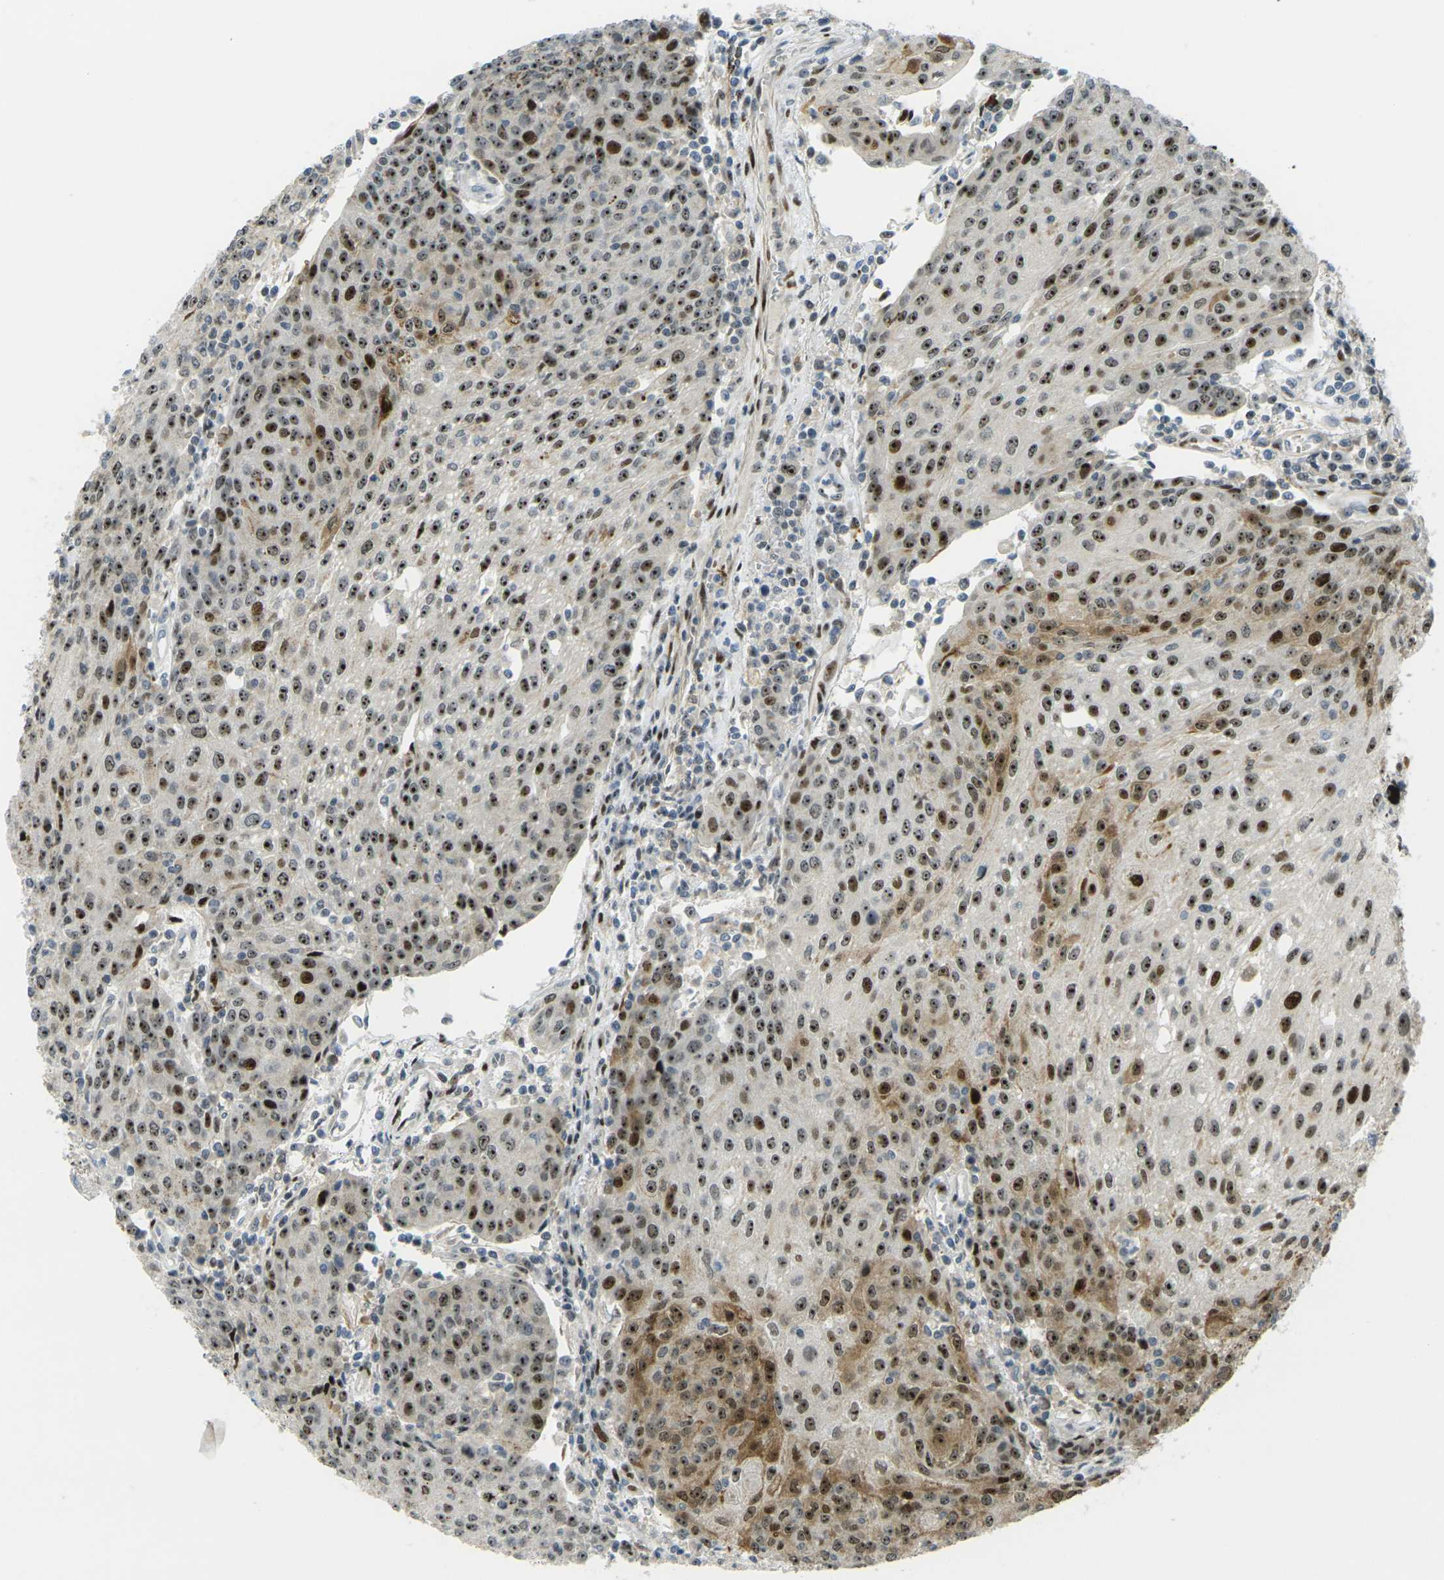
{"staining": {"intensity": "strong", "quantity": ">75%", "location": "cytoplasmic/membranous,nuclear"}, "tissue": "urothelial cancer", "cell_type": "Tumor cells", "image_type": "cancer", "snomed": [{"axis": "morphology", "description": "Urothelial carcinoma, High grade"}, {"axis": "topography", "description": "Urinary bladder"}], "caption": "The micrograph shows staining of urothelial cancer, revealing strong cytoplasmic/membranous and nuclear protein expression (brown color) within tumor cells.", "gene": "UBE2C", "patient": {"sex": "female", "age": 85}}